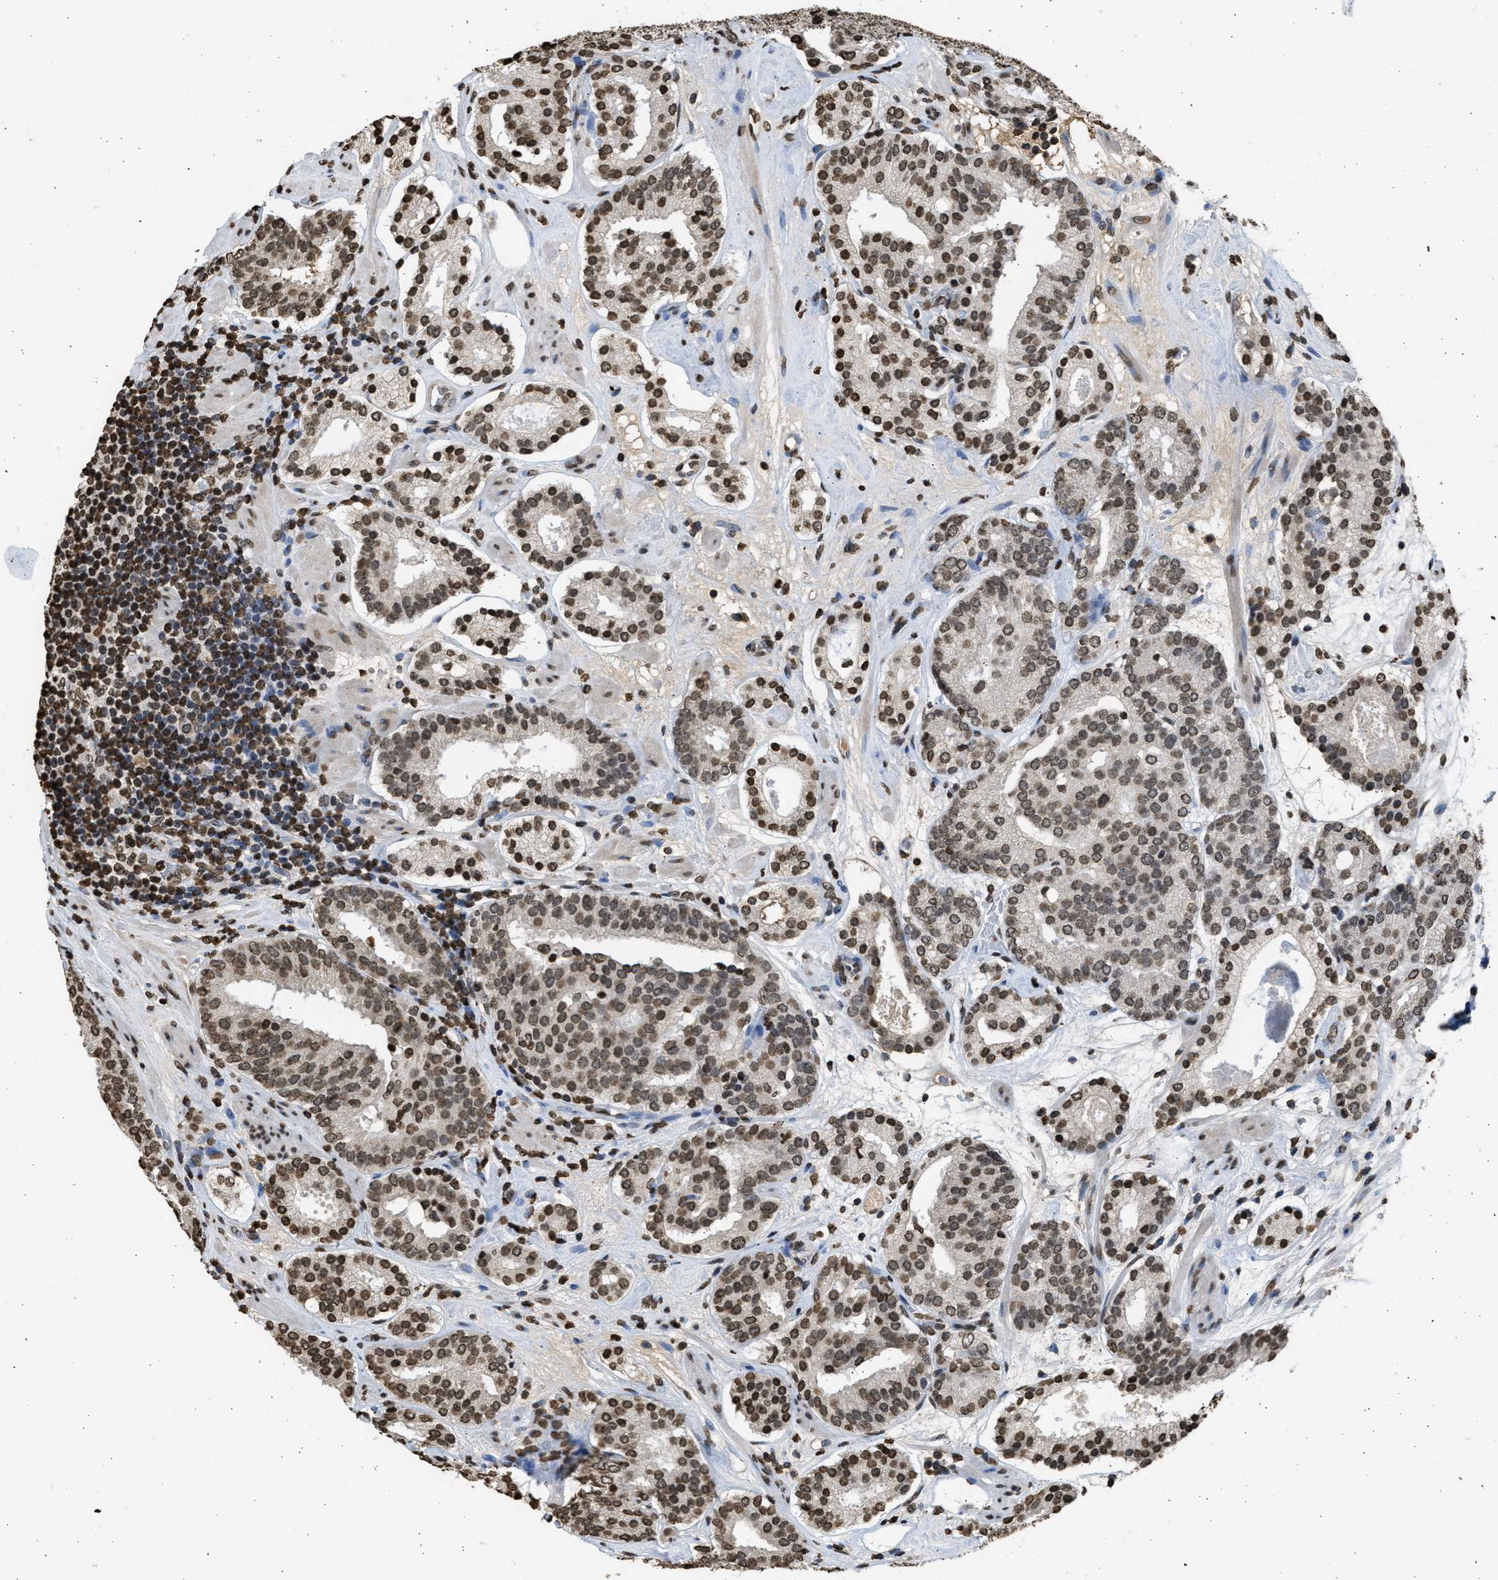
{"staining": {"intensity": "moderate", "quantity": ">75%", "location": "nuclear"}, "tissue": "prostate cancer", "cell_type": "Tumor cells", "image_type": "cancer", "snomed": [{"axis": "morphology", "description": "Adenocarcinoma, Low grade"}, {"axis": "topography", "description": "Prostate"}], "caption": "Prostate adenocarcinoma (low-grade) stained for a protein shows moderate nuclear positivity in tumor cells. Ihc stains the protein in brown and the nuclei are stained blue.", "gene": "RRAGC", "patient": {"sex": "male", "age": 69}}